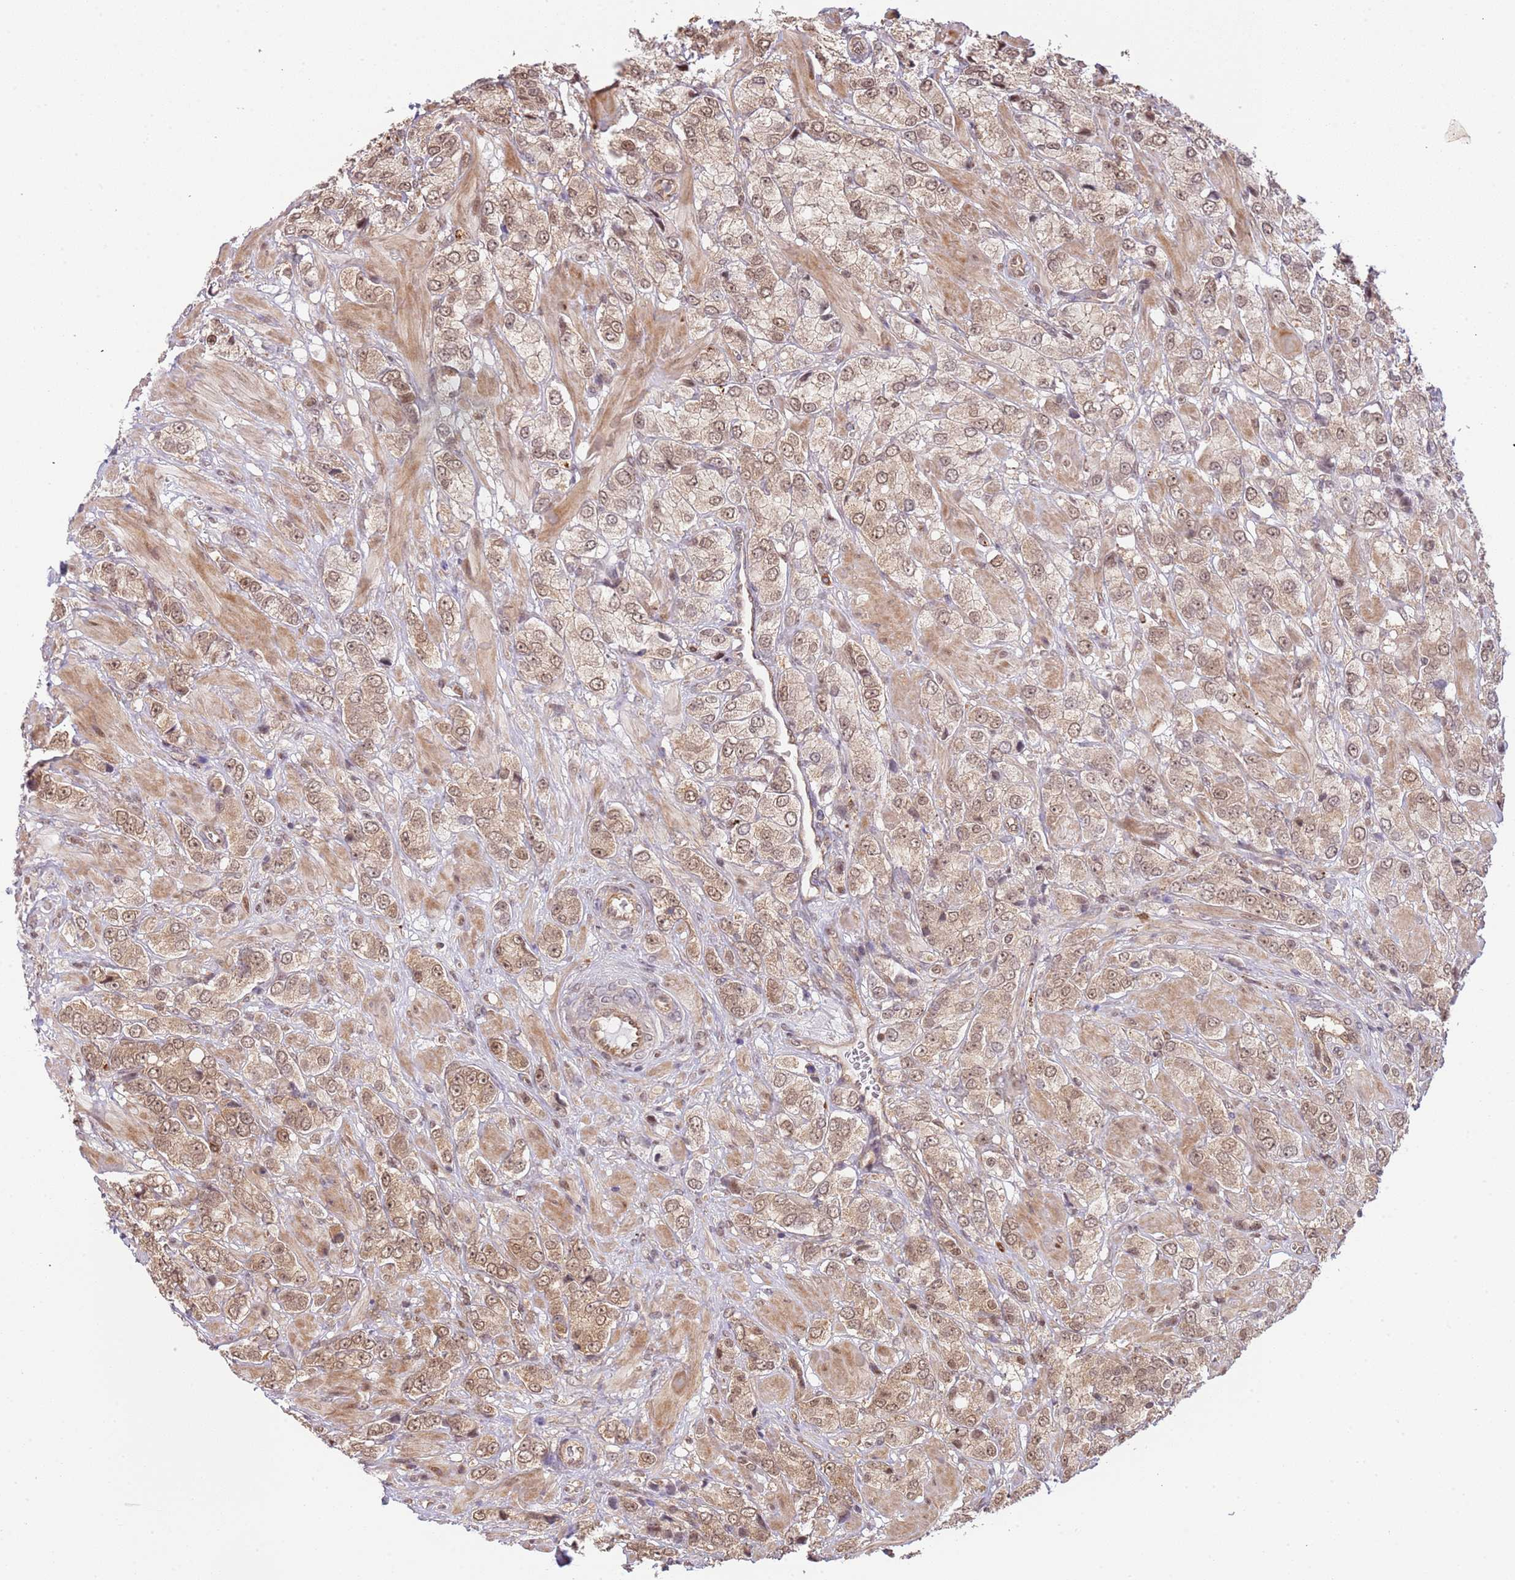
{"staining": {"intensity": "moderate", "quantity": ">75%", "location": "cytoplasmic/membranous,nuclear"}, "tissue": "prostate cancer", "cell_type": "Tumor cells", "image_type": "cancer", "snomed": [{"axis": "morphology", "description": "Adenocarcinoma, High grade"}, {"axis": "topography", "description": "Prostate and seminal vesicle, NOS"}], "caption": "Tumor cells exhibit medium levels of moderate cytoplasmic/membranous and nuclear positivity in approximately >75% of cells in prostate cancer (high-grade adenocarcinoma).", "gene": "PLSCR5", "patient": {"sex": "male", "age": 64}}